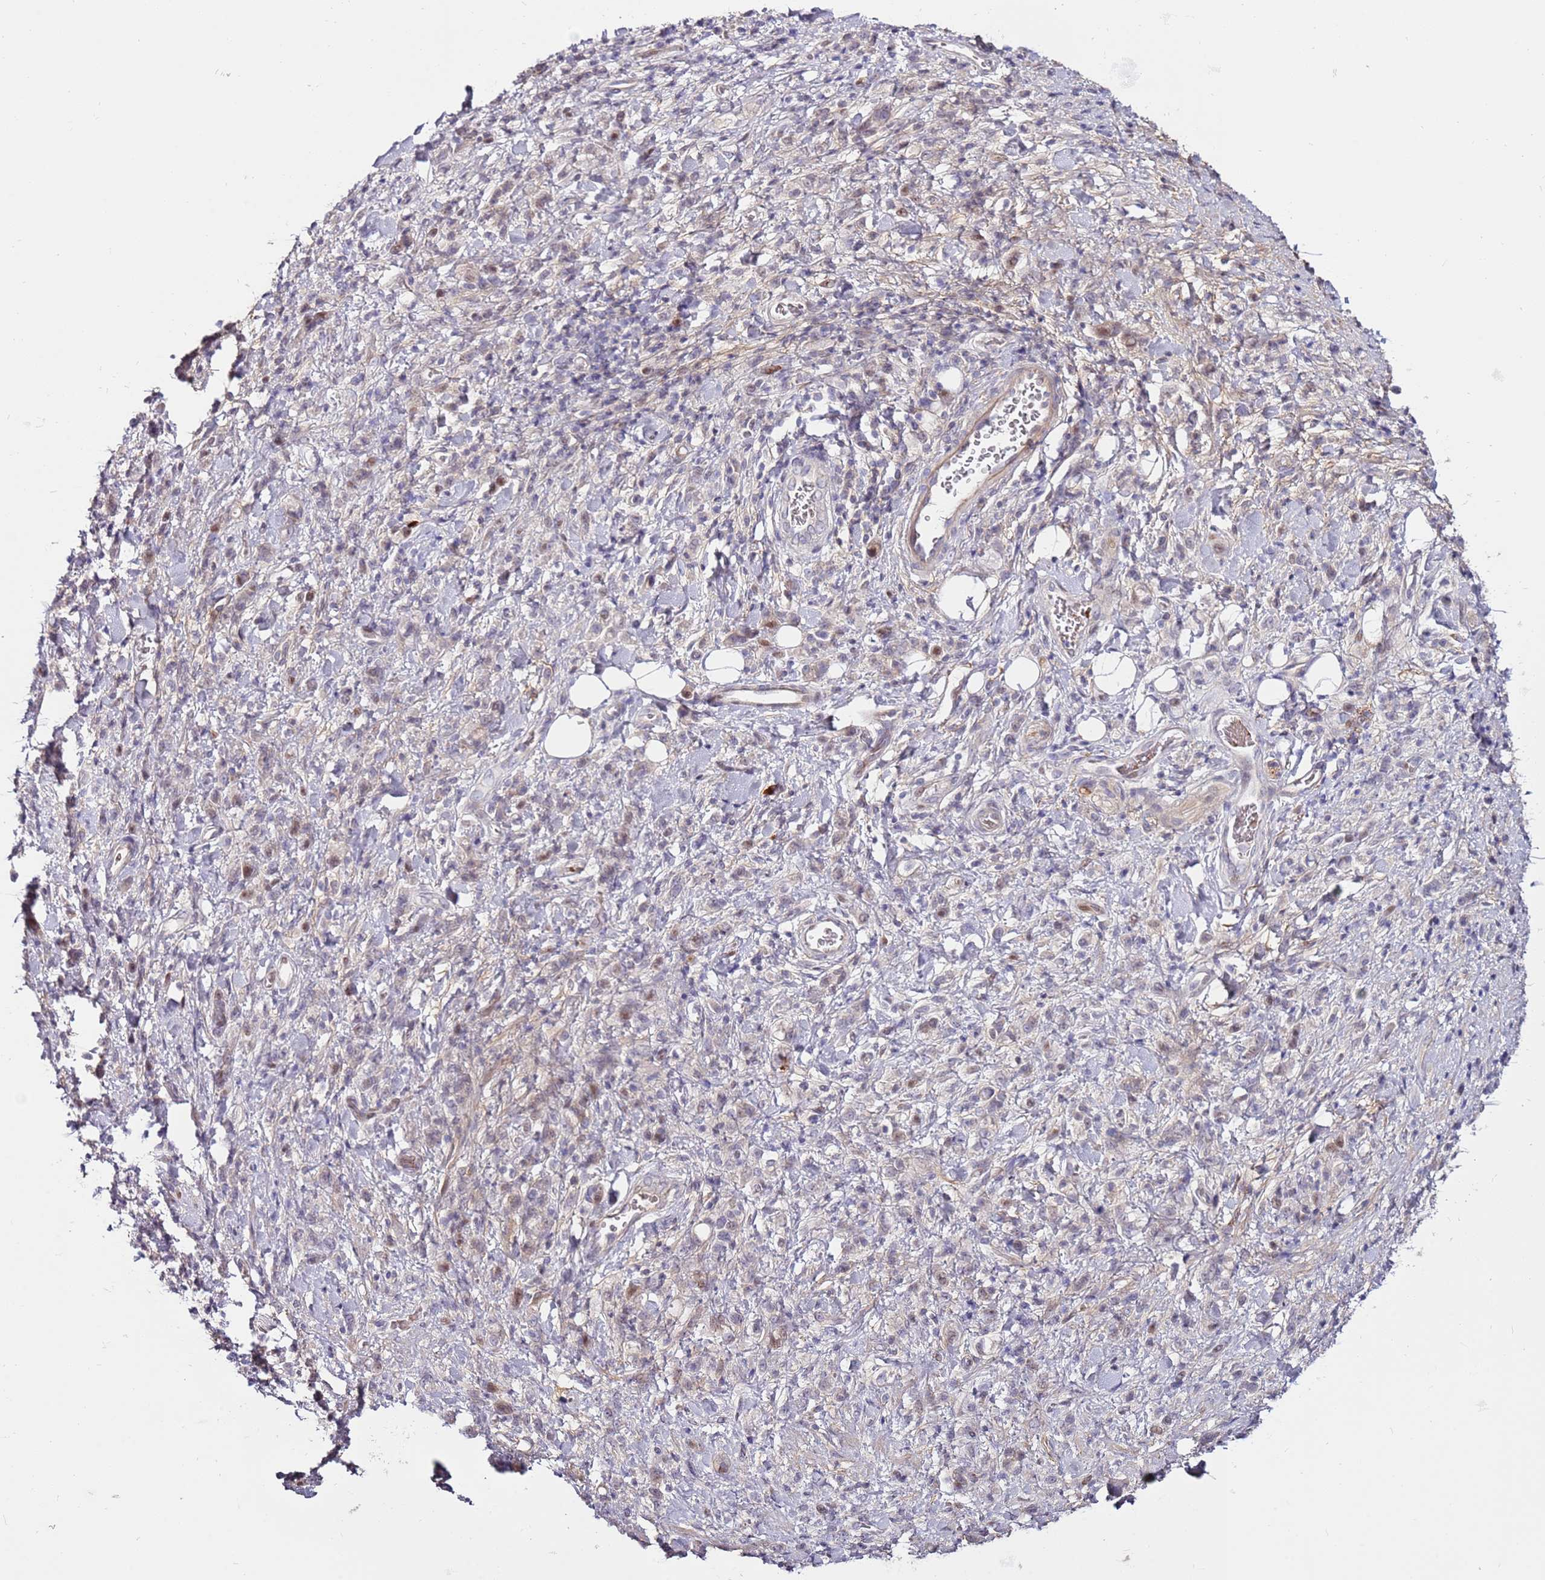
{"staining": {"intensity": "weak", "quantity": "<25%", "location": "cytoplasmic/membranous"}, "tissue": "stomach cancer", "cell_type": "Tumor cells", "image_type": "cancer", "snomed": [{"axis": "morphology", "description": "Adenocarcinoma, NOS"}, {"axis": "topography", "description": "Stomach"}], "caption": "There is no significant expression in tumor cells of stomach cancer.", "gene": "MTG2", "patient": {"sex": "male", "age": 77}}